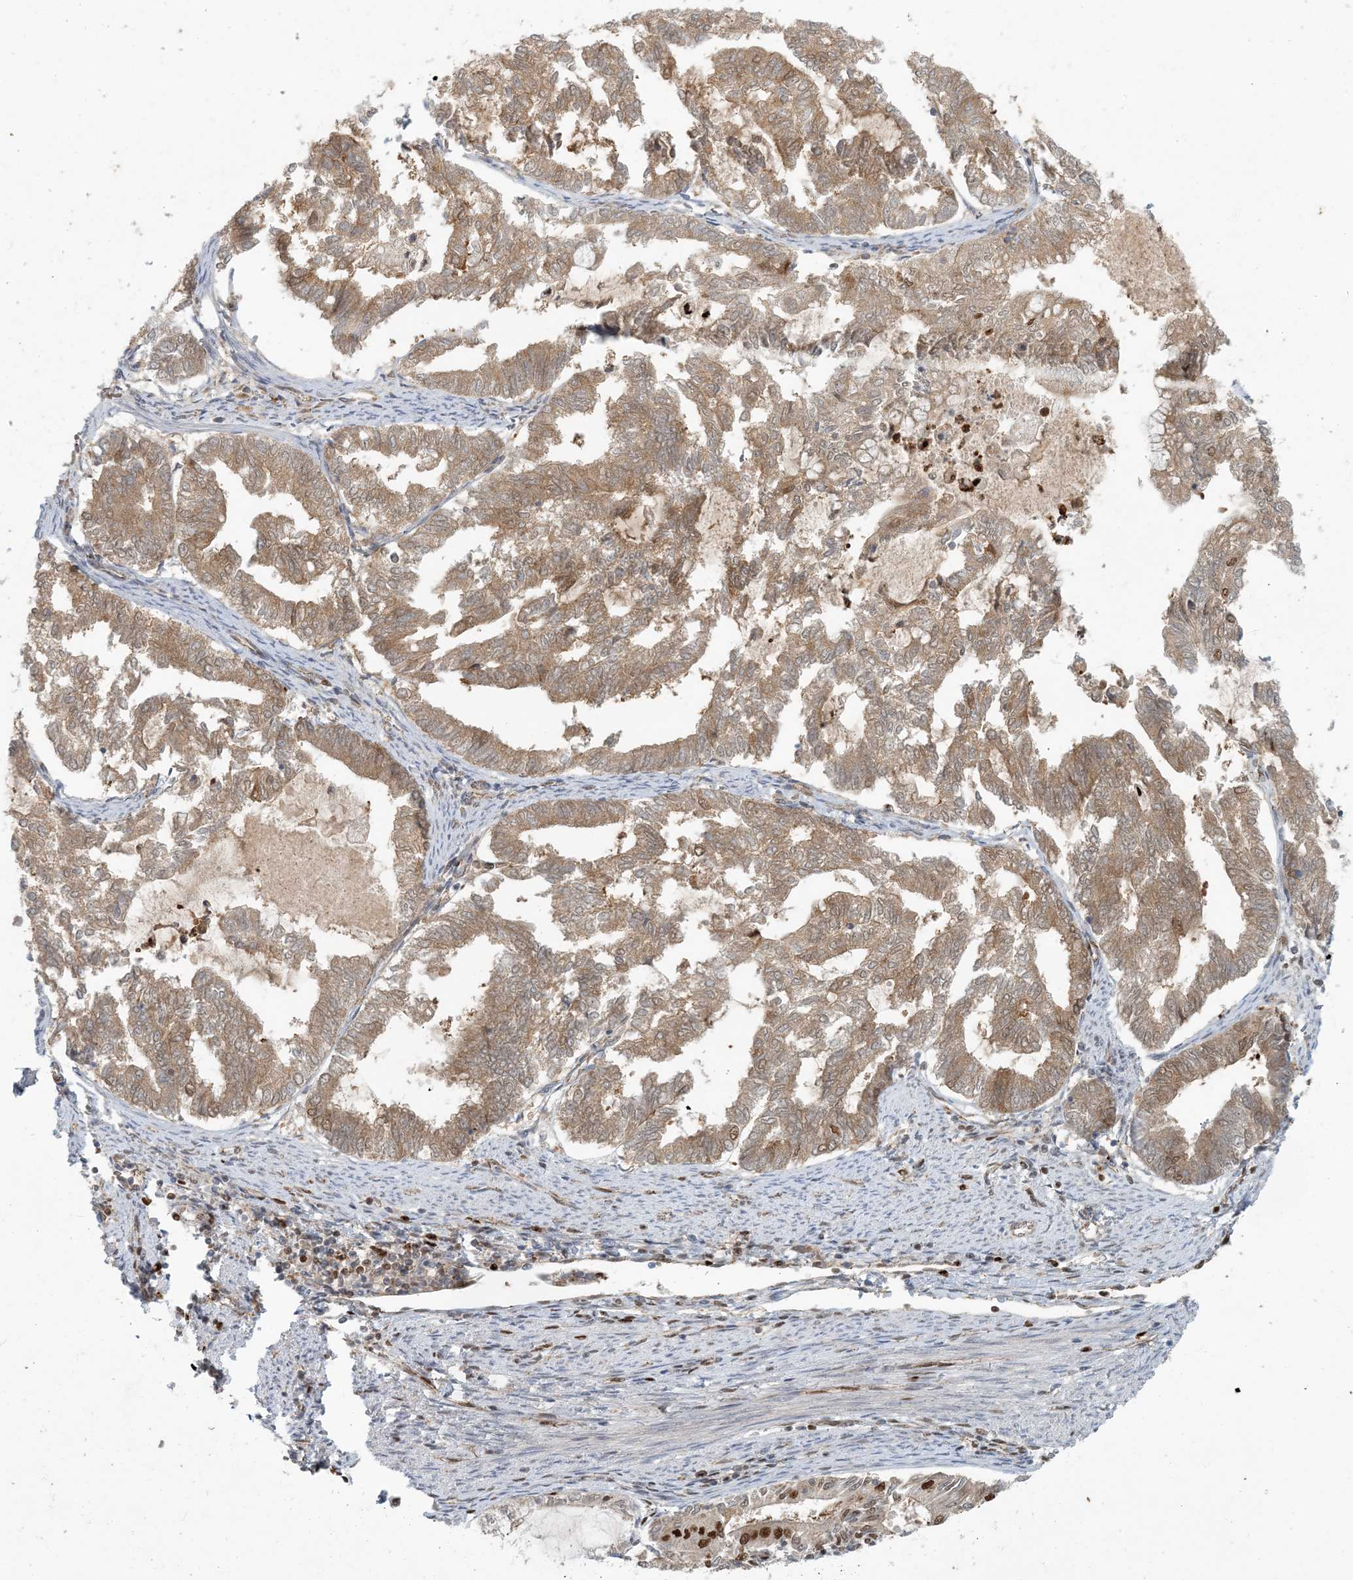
{"staining": {"intensity": "moderate", "quantity": ">75%", "location": "cytoplasmic/membranous,nuclear"}, "tissue": "endometrial cancer", "cell_type": "Tumor cells", "image_type": "cancer", "snomed": [{"axis": "morphology", "description": "Adenocarcinoma, NOS"}, {"axis": "topography", "description": "Endometrium"}], "caption": "Brown immunohistochemical staining in endometrial adenocarcinoma displays moderate cytoplasmic/membranous and nuclear expression in approximately >75% of tumor cells. The protein of interest is shown in brown color, while the nuclei are stained blue.", "gene": "AK9", "patient": {"sex": "female", "age": 79}}